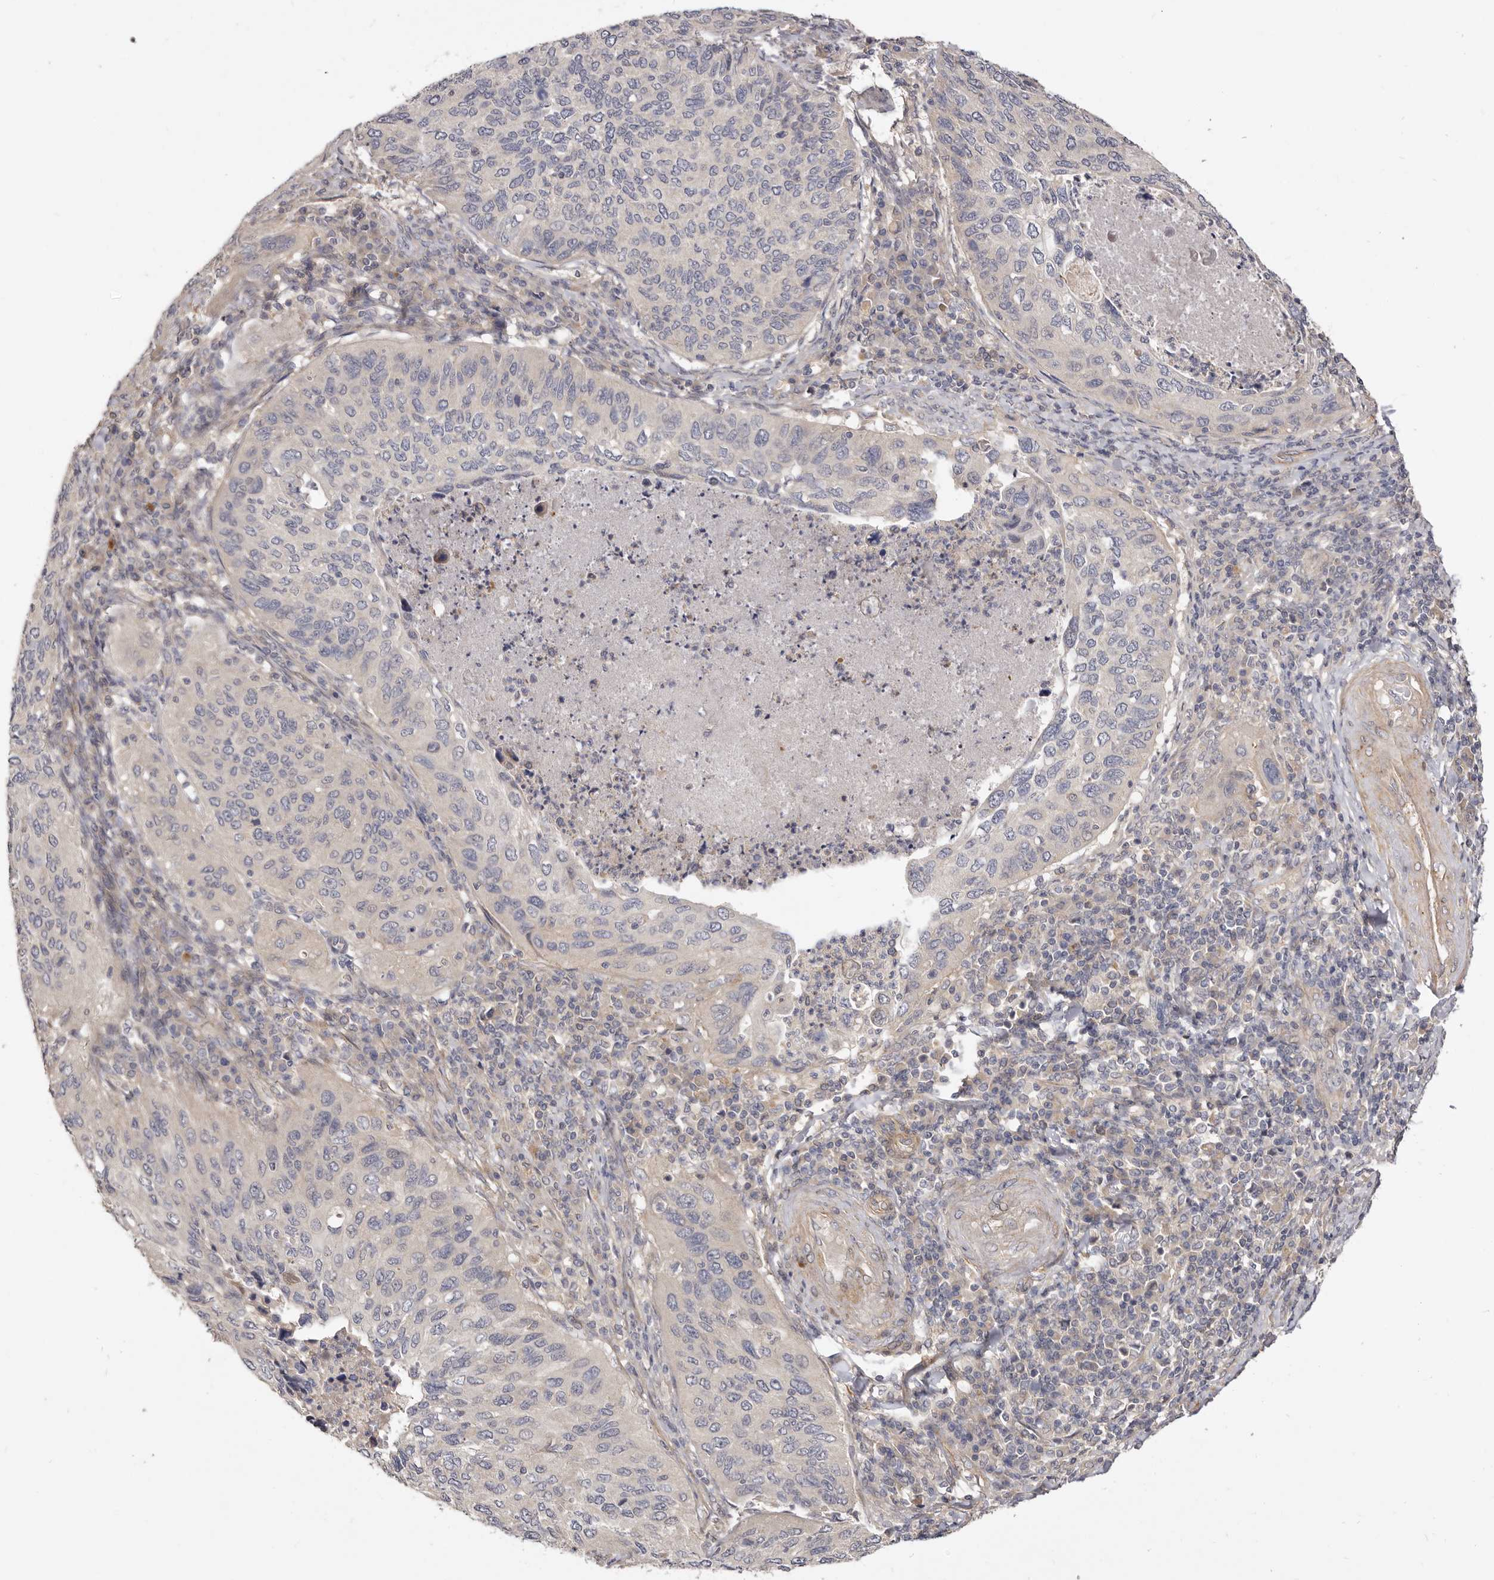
{"staining": {"intensity": "negative", "quantity": "none", "location": "none"}, "tissue": "cervical cancer", "cell_type": "Tumor cells", "image_type": "cancer", "snomed": [{"axis": "morphology", "description": "Squamous cell carcinoma, NOS"}, {"axis": "topography", "description": "Cervix"}], "caption": "Immunohistochemistry photomicrograph of human cervical cancer stained for a protein (brown), which shows no positivity in tumor cells. (Brightfield microscopy of DAB immunohistochemistry at high magnification).", "gene": "ADAMTS9", "patient": {"sex": "female", "age": 38}}